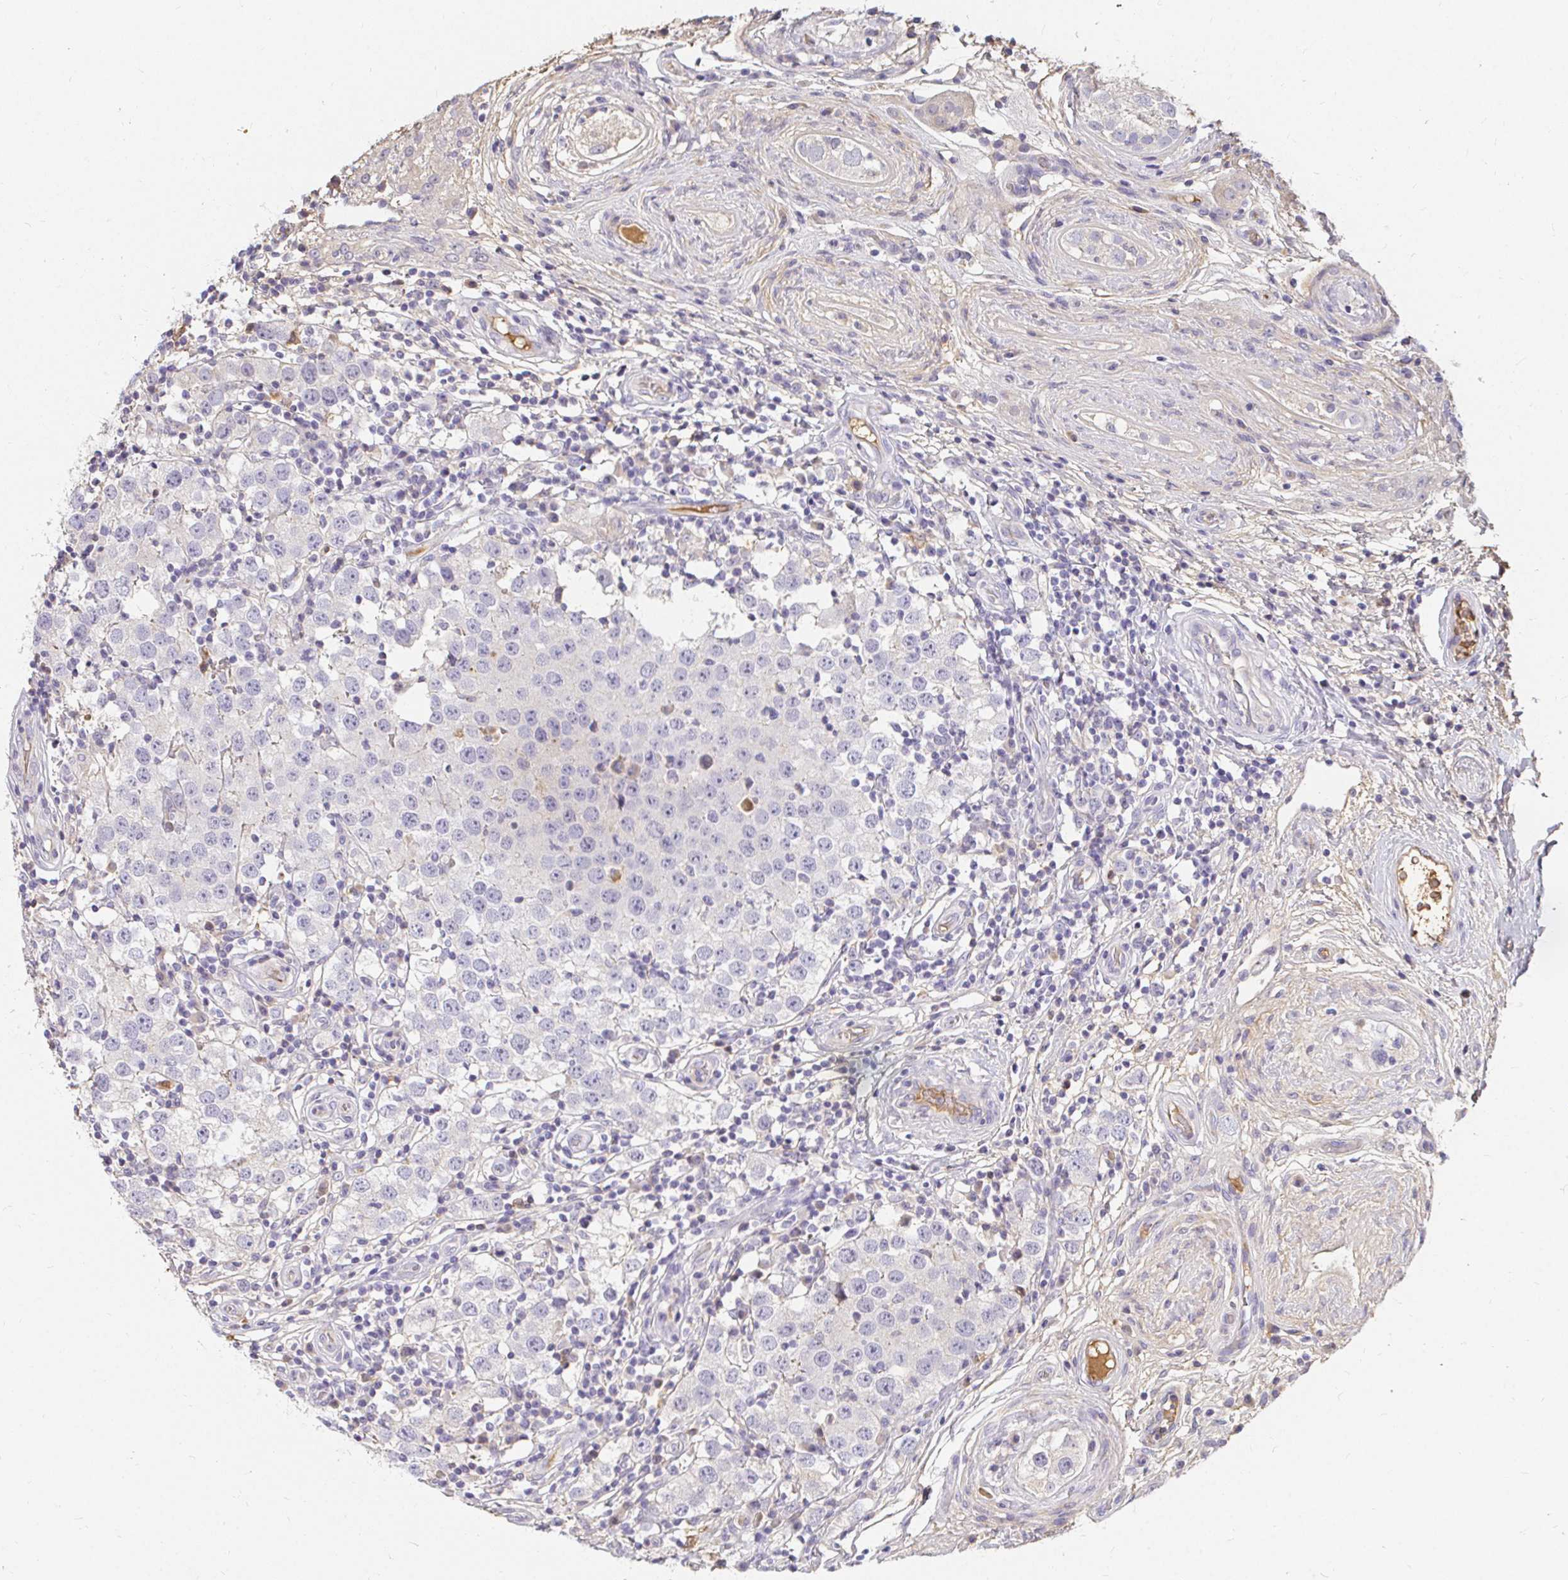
{"staining": {"intensity": "negative", "quantity": "none", "location": "none"}, "tissue": "testis cancer", "cell_type": "Tumor cells", "image_type": "cancer", "snomed": [{"axis": "morphology", "description": "Seminoma, NOS"}, {"axis": "topography", "description": "Testis"}], "caption": "Tumor cells show no significant protein positivity in seminoma (testis).", "gene": "LOXL4", "patient": {"sex": "male", "age": 34}}